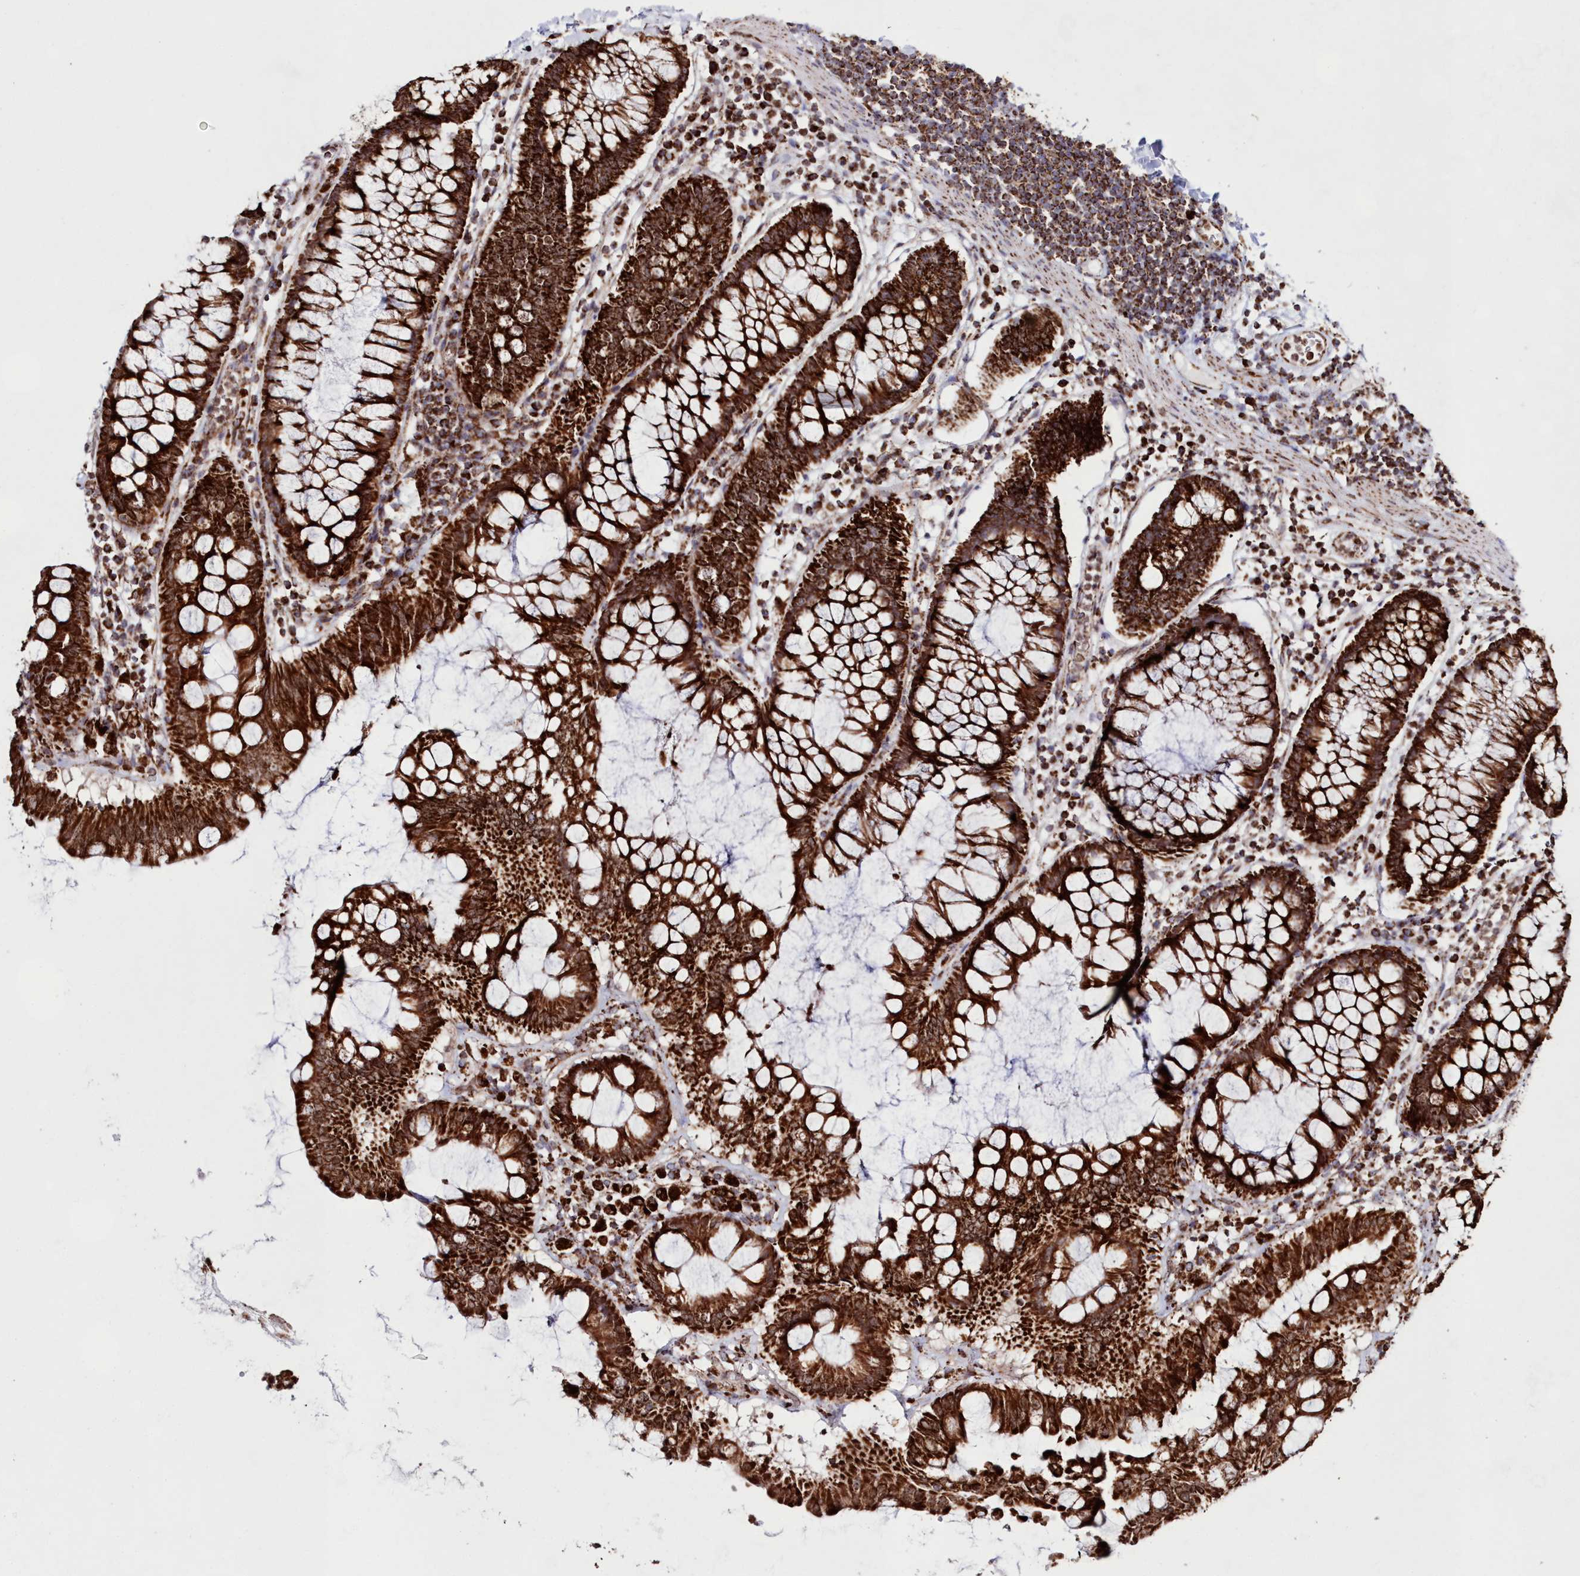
{"staining": {"intensity": "strong", "quantity": ">75%", "location": "cytoplasmic/membranous"}, "tissue": "colorectal cancer", "cell_type": "Tumor cells", "image_type": "cancer", "snomed": [{"axis": "morphology", "description": "Normal tissue, NOS"}, {"axis": "morphology", "description": "Adenocarcinoma, NOS"}, {"axis": "topography", "description": "Colon"}], "caption": "High-magnification brightfield microscopy of colorectal adenocarcinoma stained with DAB (brown) and counterstained with hematoxylin (blue). tumor cells exhibit strong cytoplasmic/membranous expression is identified in approximately>75% of cells.", "gene": "HADHB", "patient": {"sex": "female", "age": 75}}